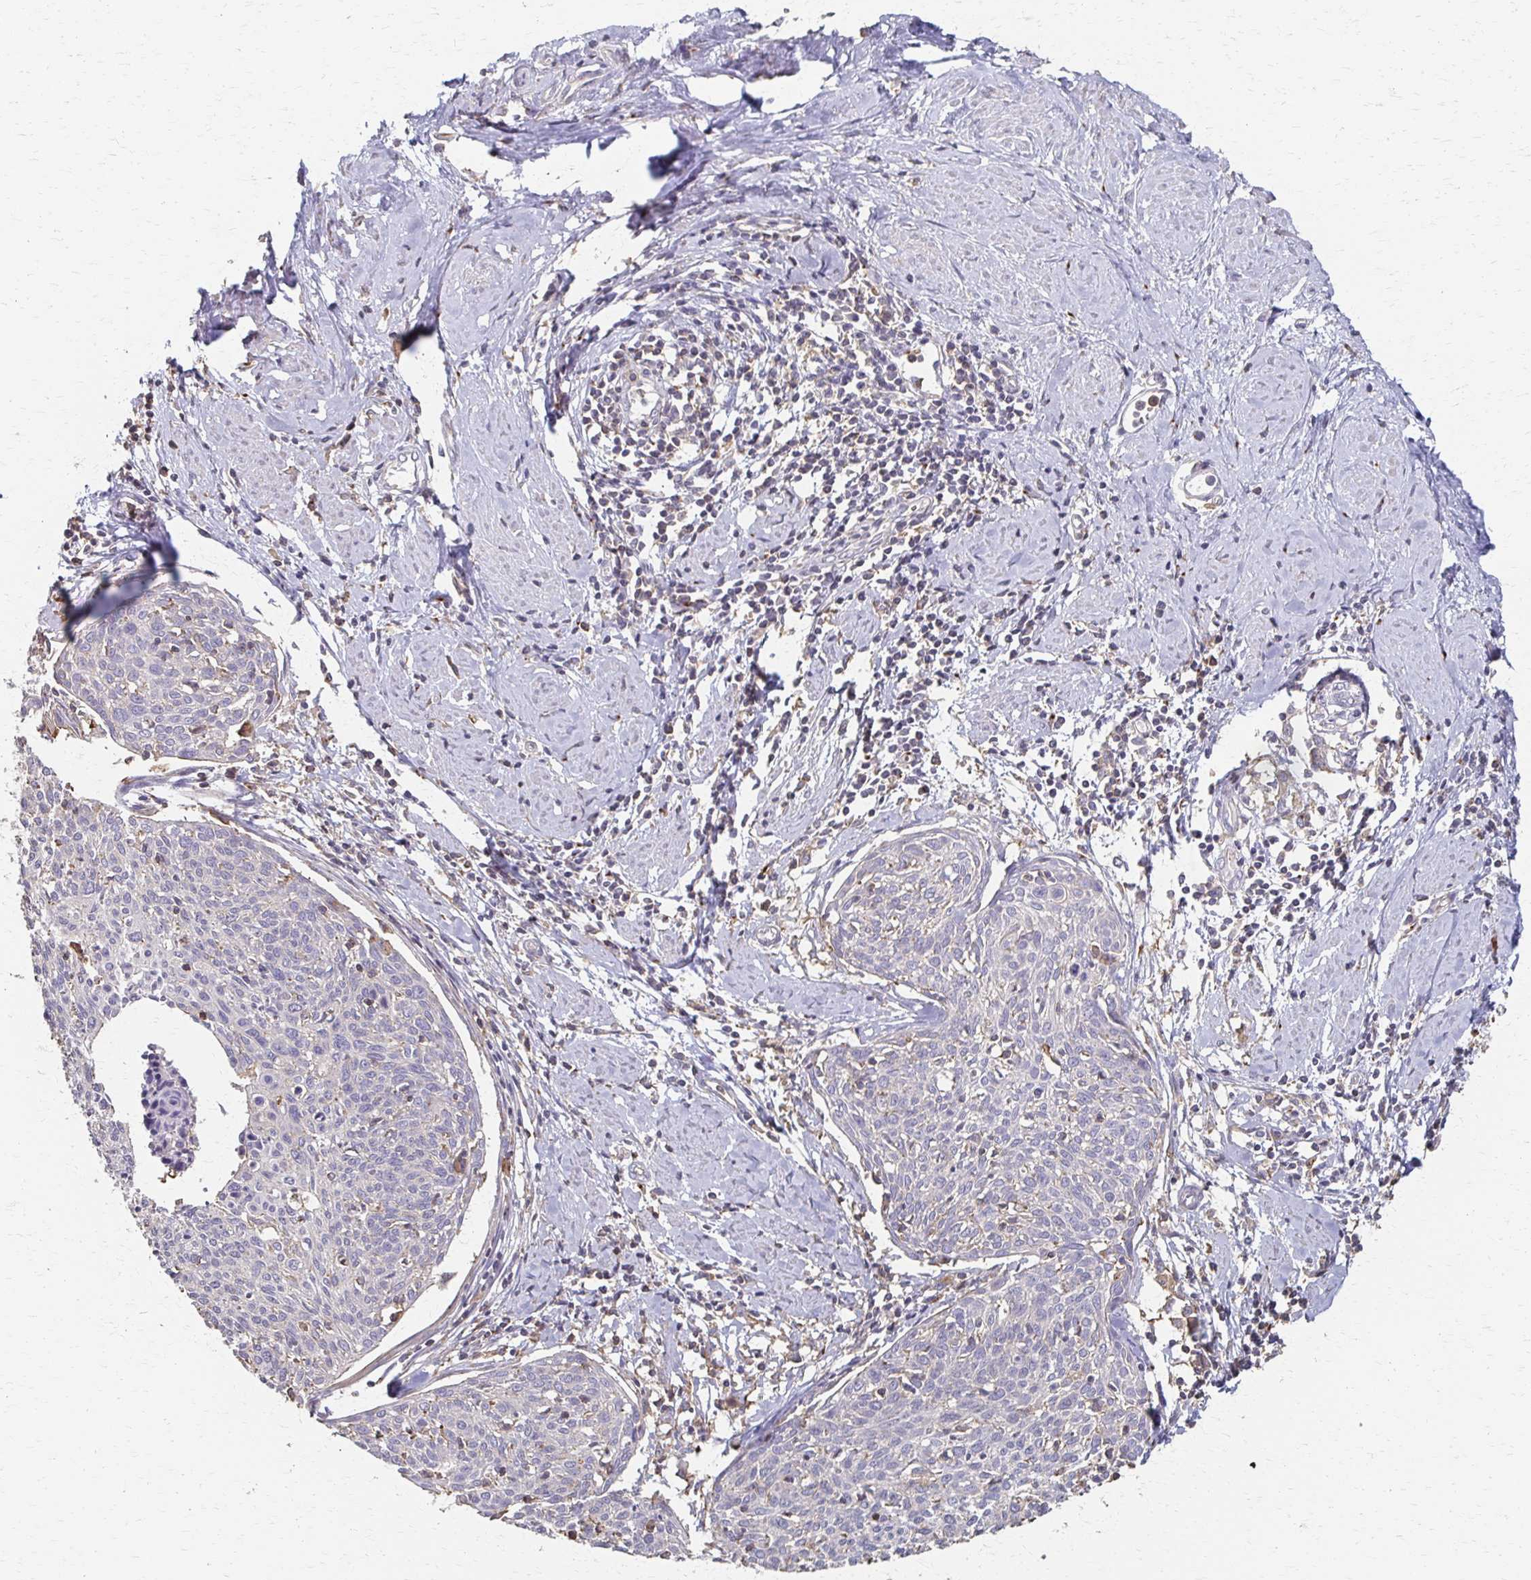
{"staining": {"intensity": "negative", "quantity": "none", "location": "none"}, "tissue": "cervical cancer", "cell_type": "Tumor cells", "image_type": "cancer", "snomed": [{"axis": "morphology", "description": "Squamous cell carcinoma, NOS"}, {"axis": "topography", "description": "Cervix"}], "caption": "Human cervical cancer stained for a protein using immunohistochemistry (IHC) reveals no positivity in tumor cells.", "gene": "C1QTNF7", "patient": {"sex": "female", "age": 49}}